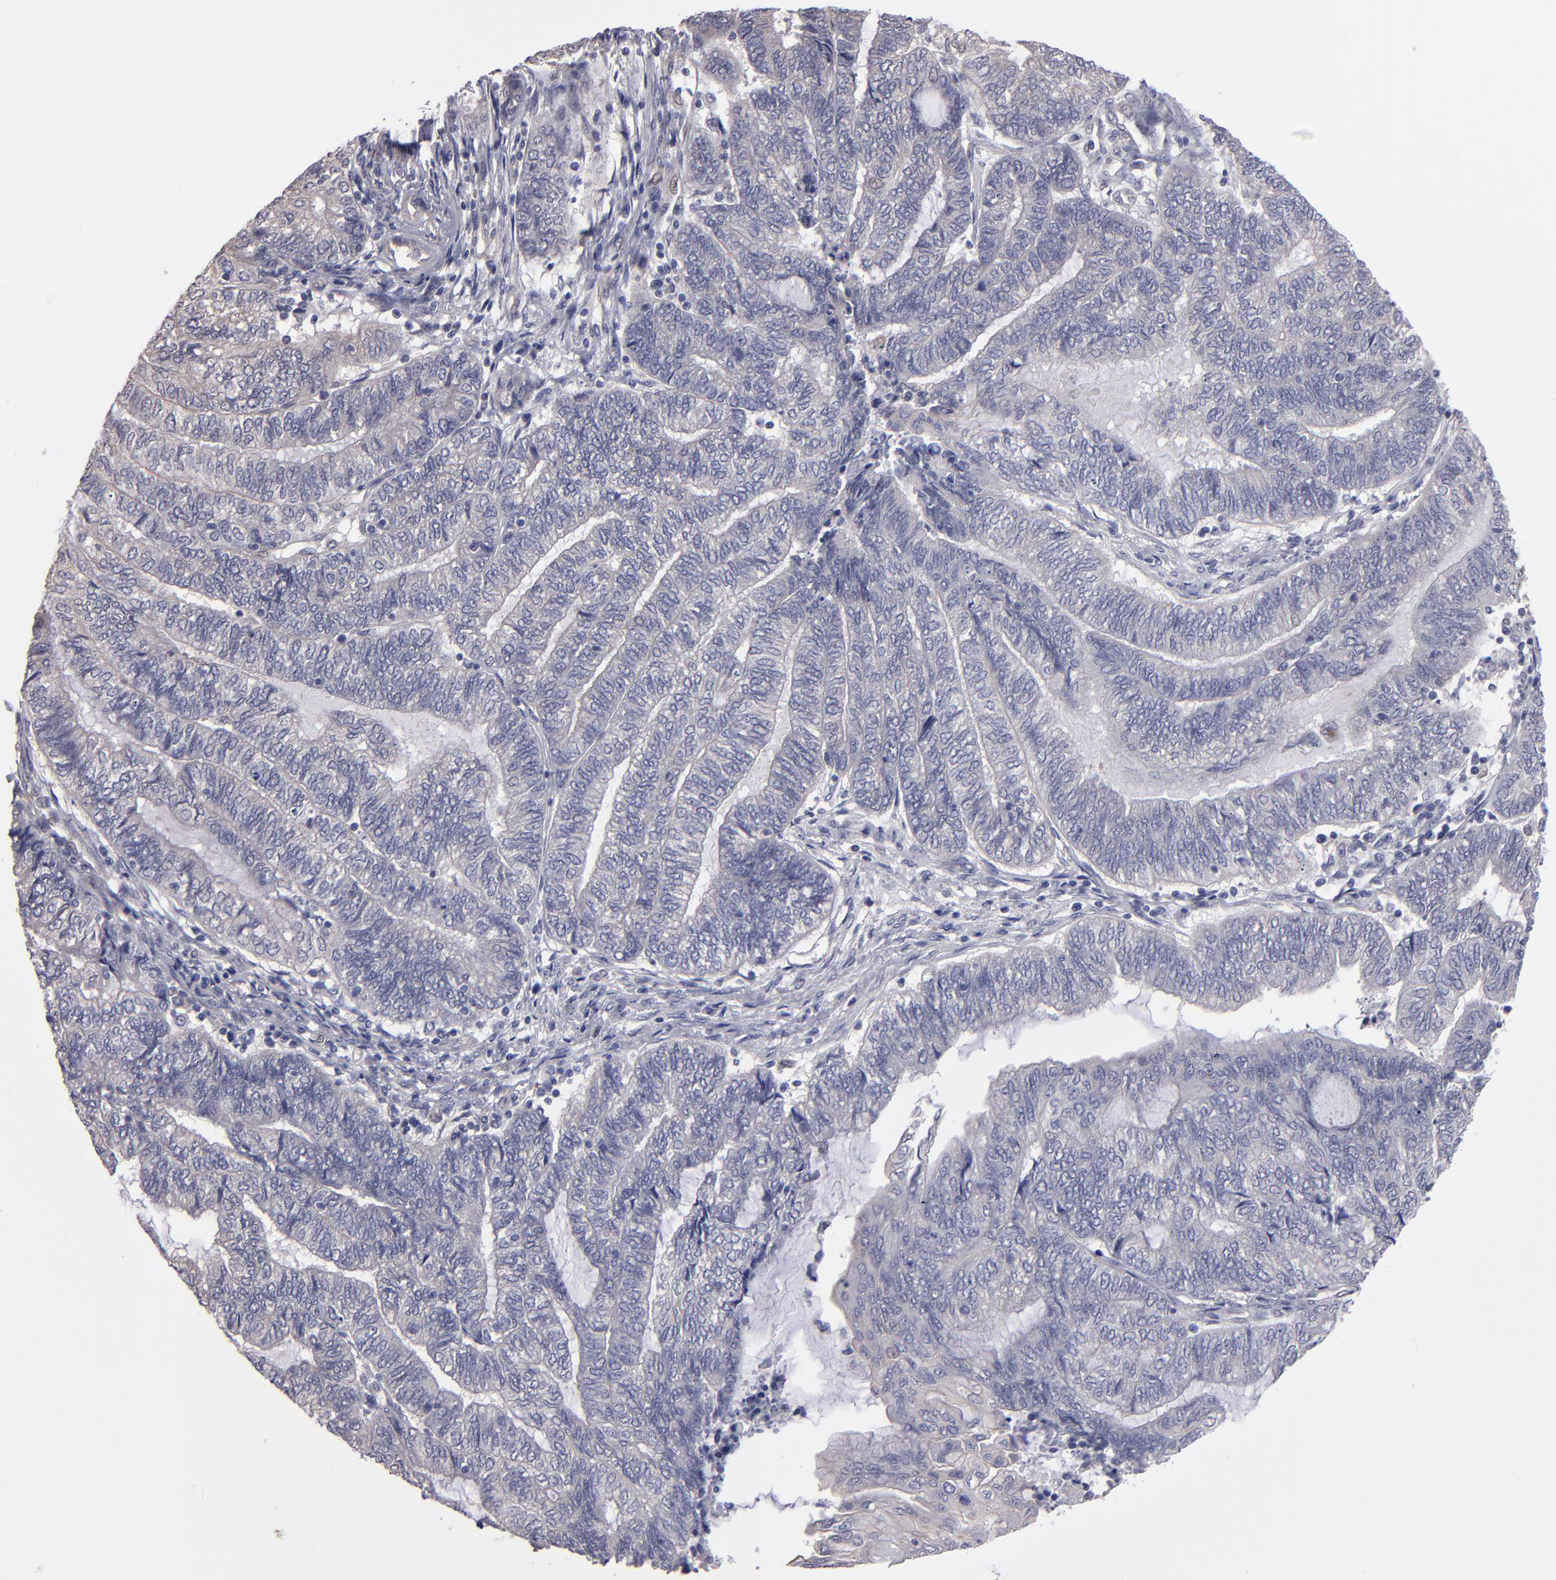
{"staining": {"intensity": "weak", "quantity": ">75%", "location": "cytoplasmic/membranous"}, "tissue": "endometrial cancer", "cell_type": "Tumor cells", "image_type": "cancer", "snomed": [{"axis": "morphology", "description": "Adenocarcinoma, NOS"}, {"axis": "topography", "description": "Uterus"}, {"axis": "topography", "description": "Endometrium"}], "caption": "Brown immunohistochemical staining in endometrial adenocarcinoma displays weak cytoplasmic/membranous expression in approximately >75% of tumor cells. Using DAB (brown) and hematoxylin (blue) stains, captured at high magnification using brightfield microscopy.", "gene": "NDRG2", "patient": {"sex": "female", "age": 70}}